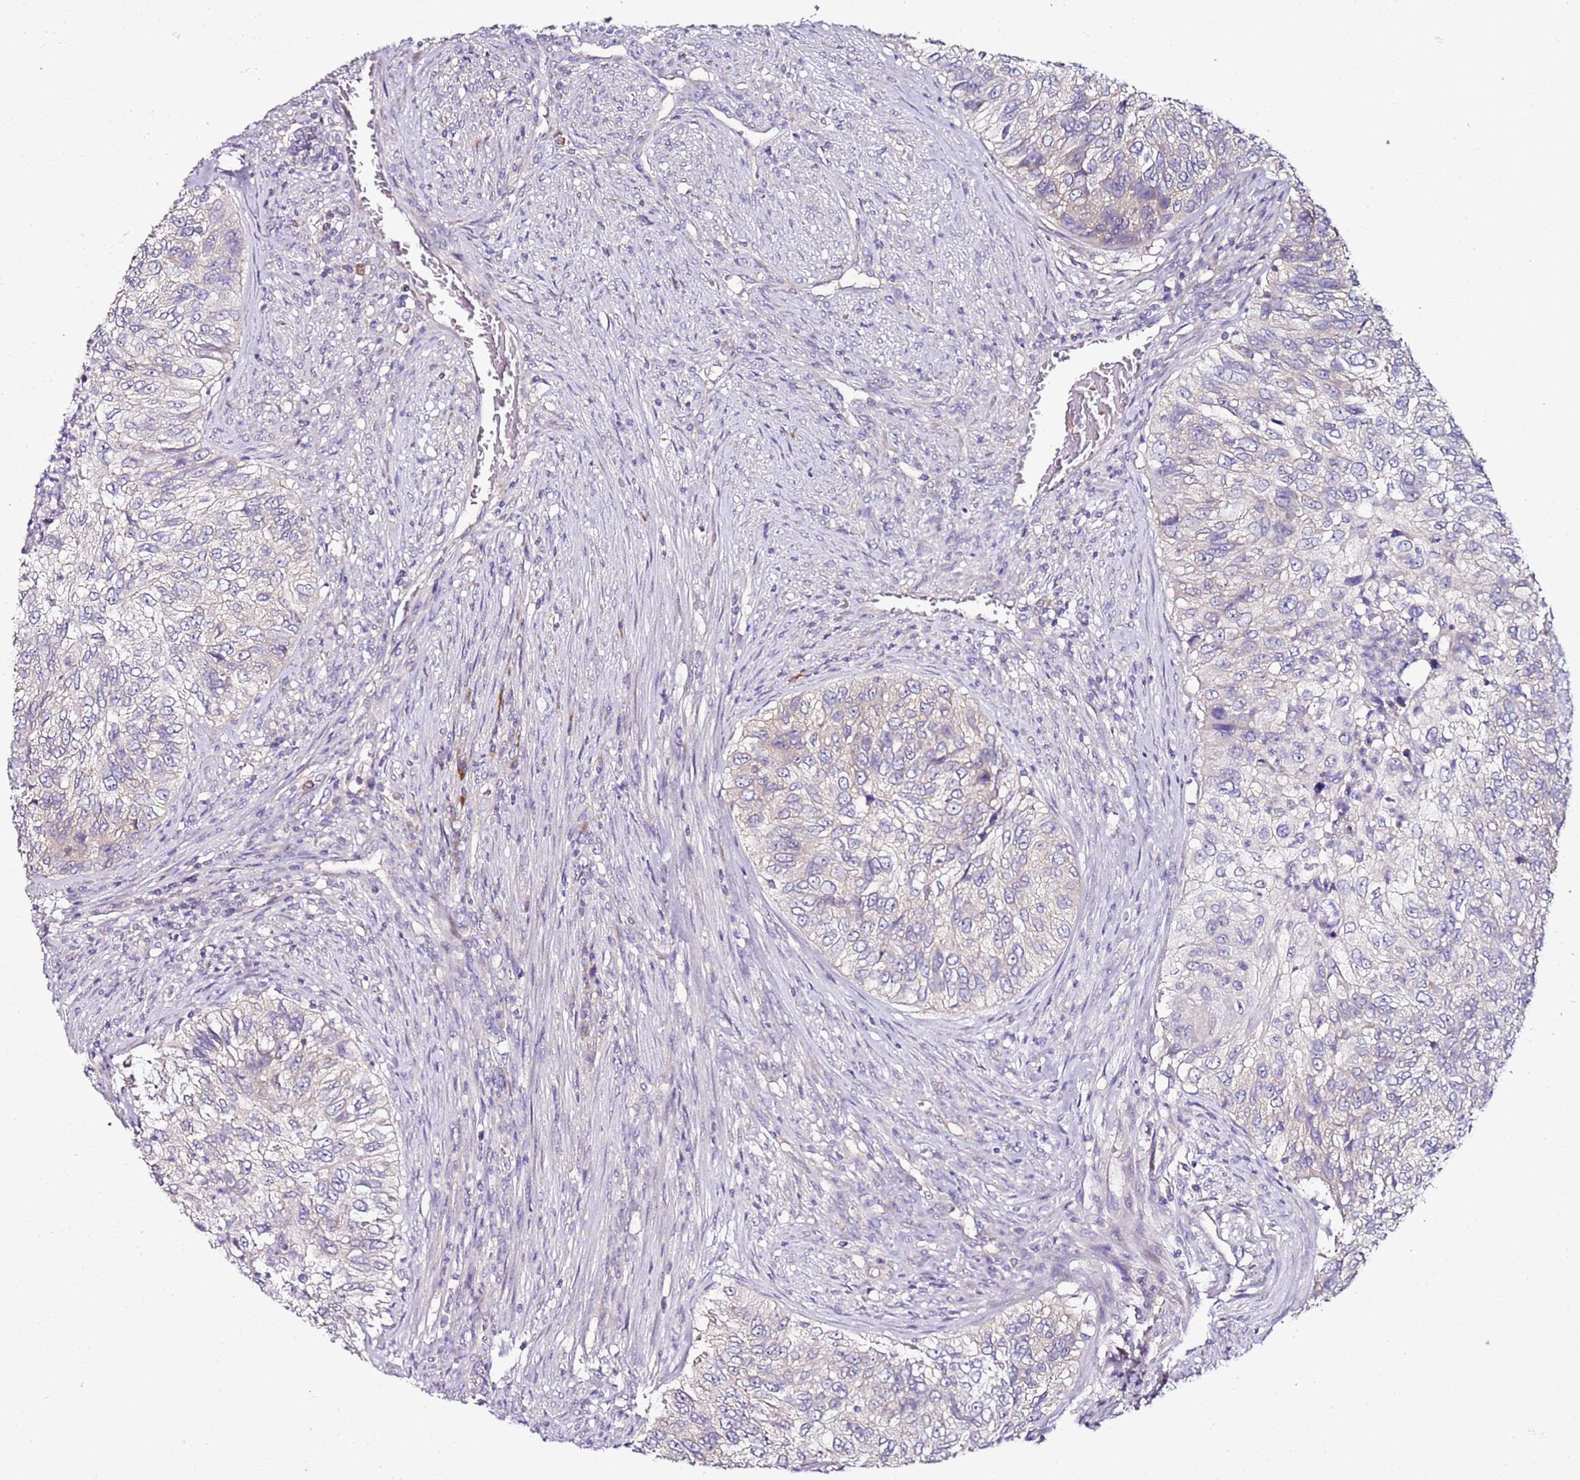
{"staining": {"intensity": "negative", "quantity": "none", "location": "none"}, "tissue": "urothelial cancer", "cell_type": "Tumor cells", "image_type": "cancer", "snomed": [{"axis": "morphology", "description": "Urothelial carcinoma, High grade"}, {"axis": "topography", "description": "Urinary bladder"}], "caption": "High-grade urothelial carcinoma was stained to show a protein in brown. There is no significant staining in tumor cells.", "gene": "SRRM5", "patient": {"sex": "female", "age": 60}}